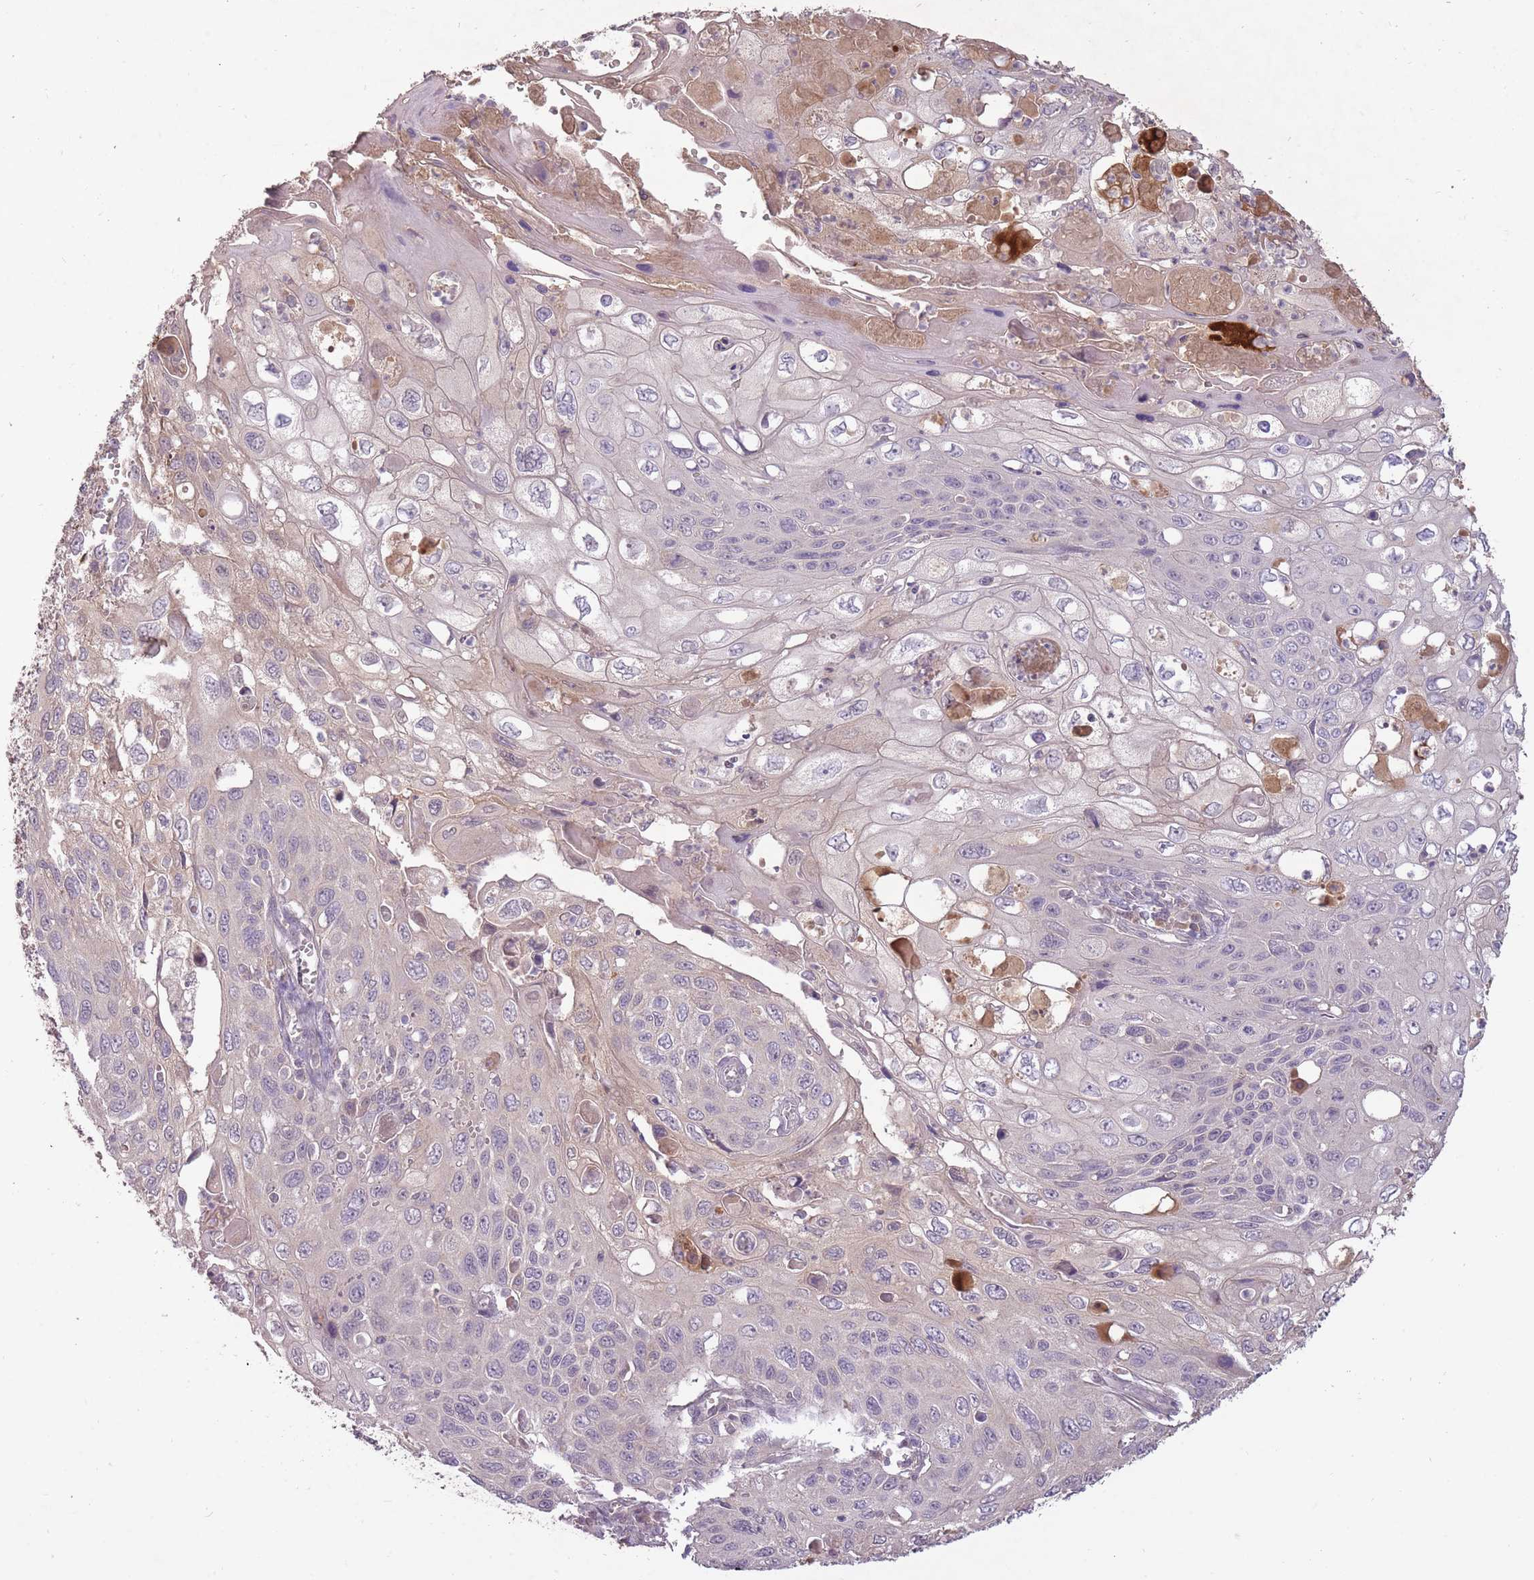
{"staining": {"intensity": "negative", "quantity": "none", "location": "none"}, "tissue": "cervical cancer", "cell_type": "Tumor cells", "image_type": "cancer", "snomed": [{"axis": "morphology", "description": "Squamous cell carcinoma, NOS"}, {"axis": "topography", "description": "Cervix"}], "caption": "Cervical squamous cell carcinoma was stained to show a protein in brown. There is no significant staining in tumor cells.", "gene": "LRATD2", "patient": {"sex": "female", "age": 70}}